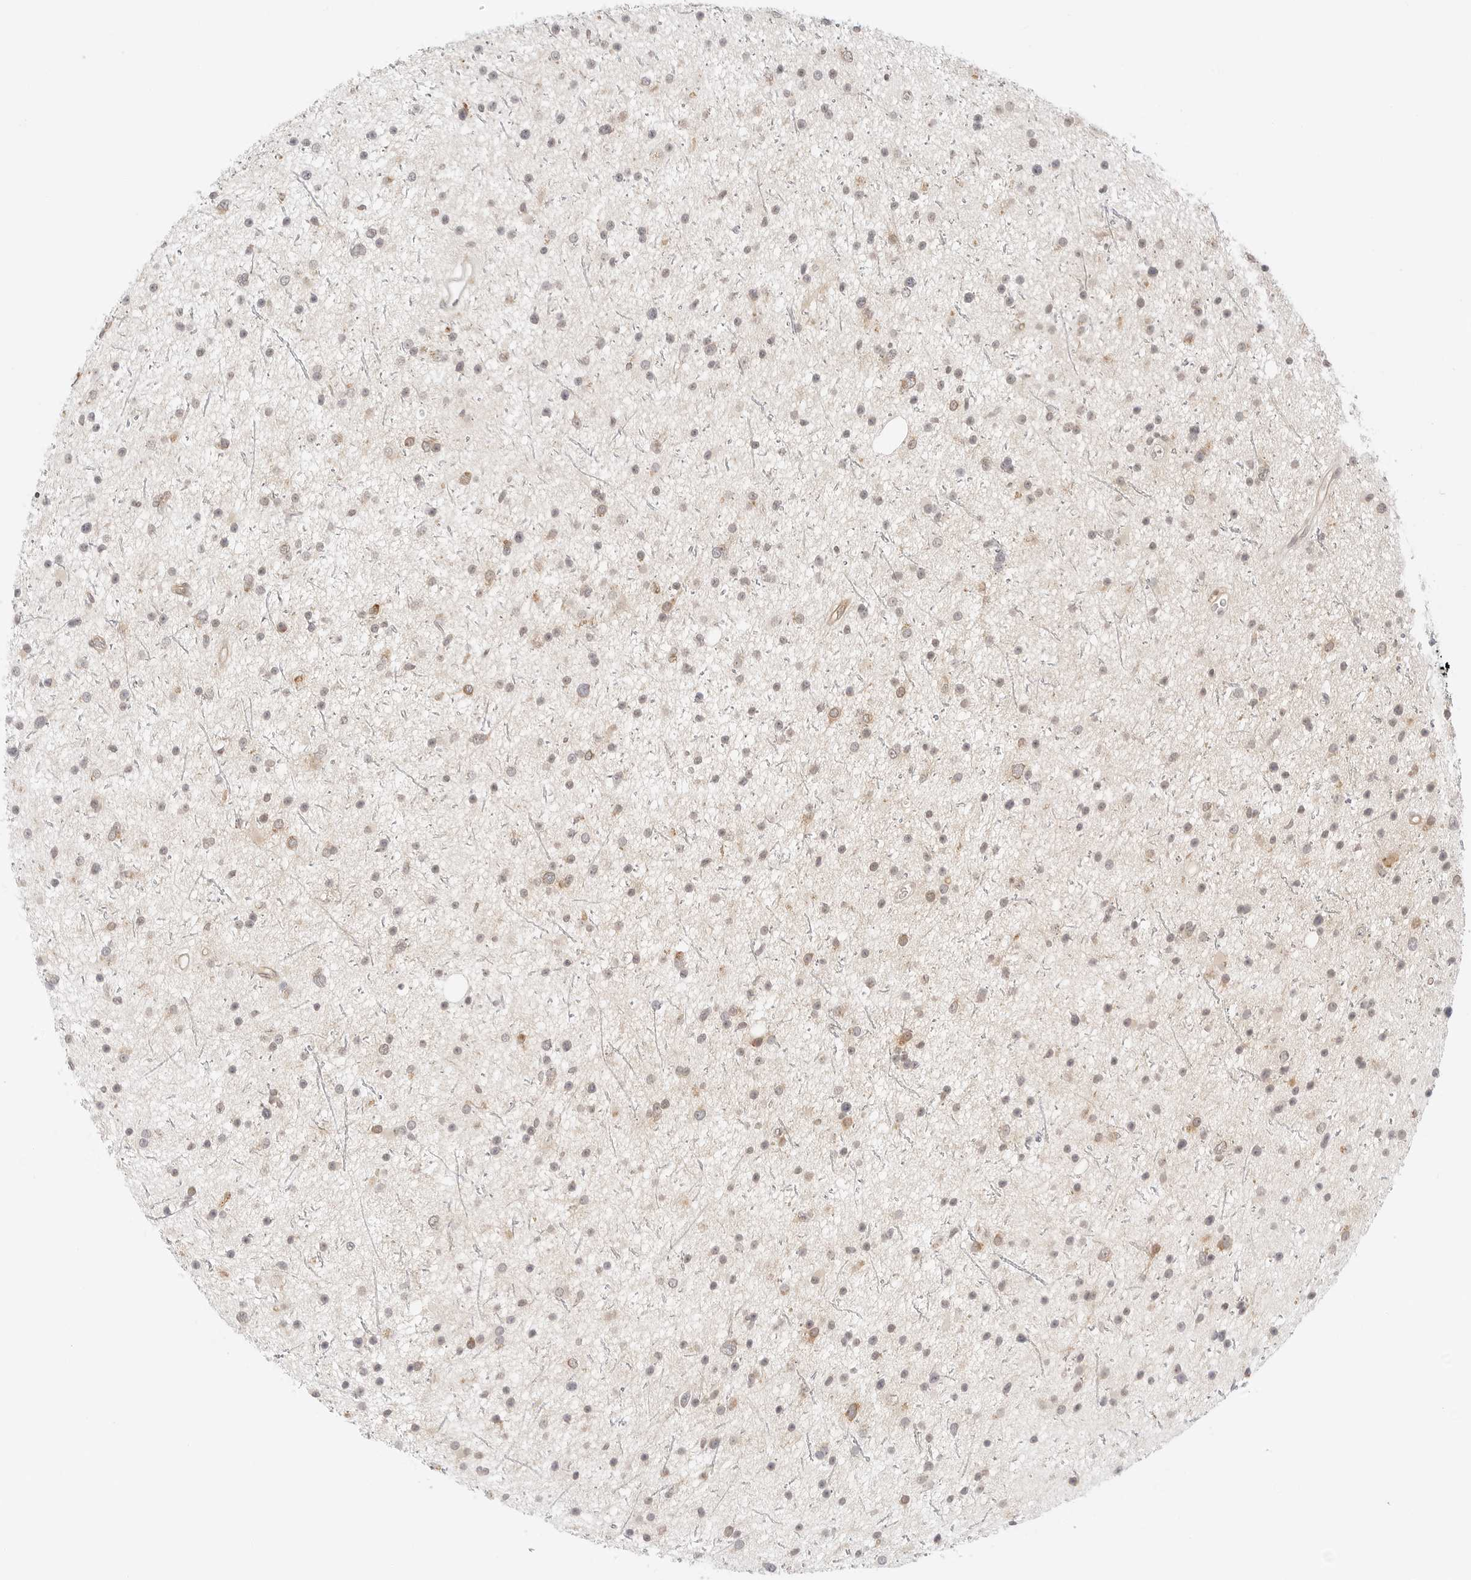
{"staining": {"intensity": "weak", "quantity": "<25%", "location": "cytoplasmic/membranous"}, "tissue": "glioma", "cell_type": "Tumor cells", "image_type": "cancer", "snomed": [{"axis": "morphology", "description": "Glioma, malignant, Low grade"}, {"axis": "topography", "description": "Cerebral cortex"}], "caption": "Glioma was stained to show a protein in brown. There is no significant staining in tumor cells.", "gene": "ERO1B", "patient": {"sex": "female", "age": 39}}